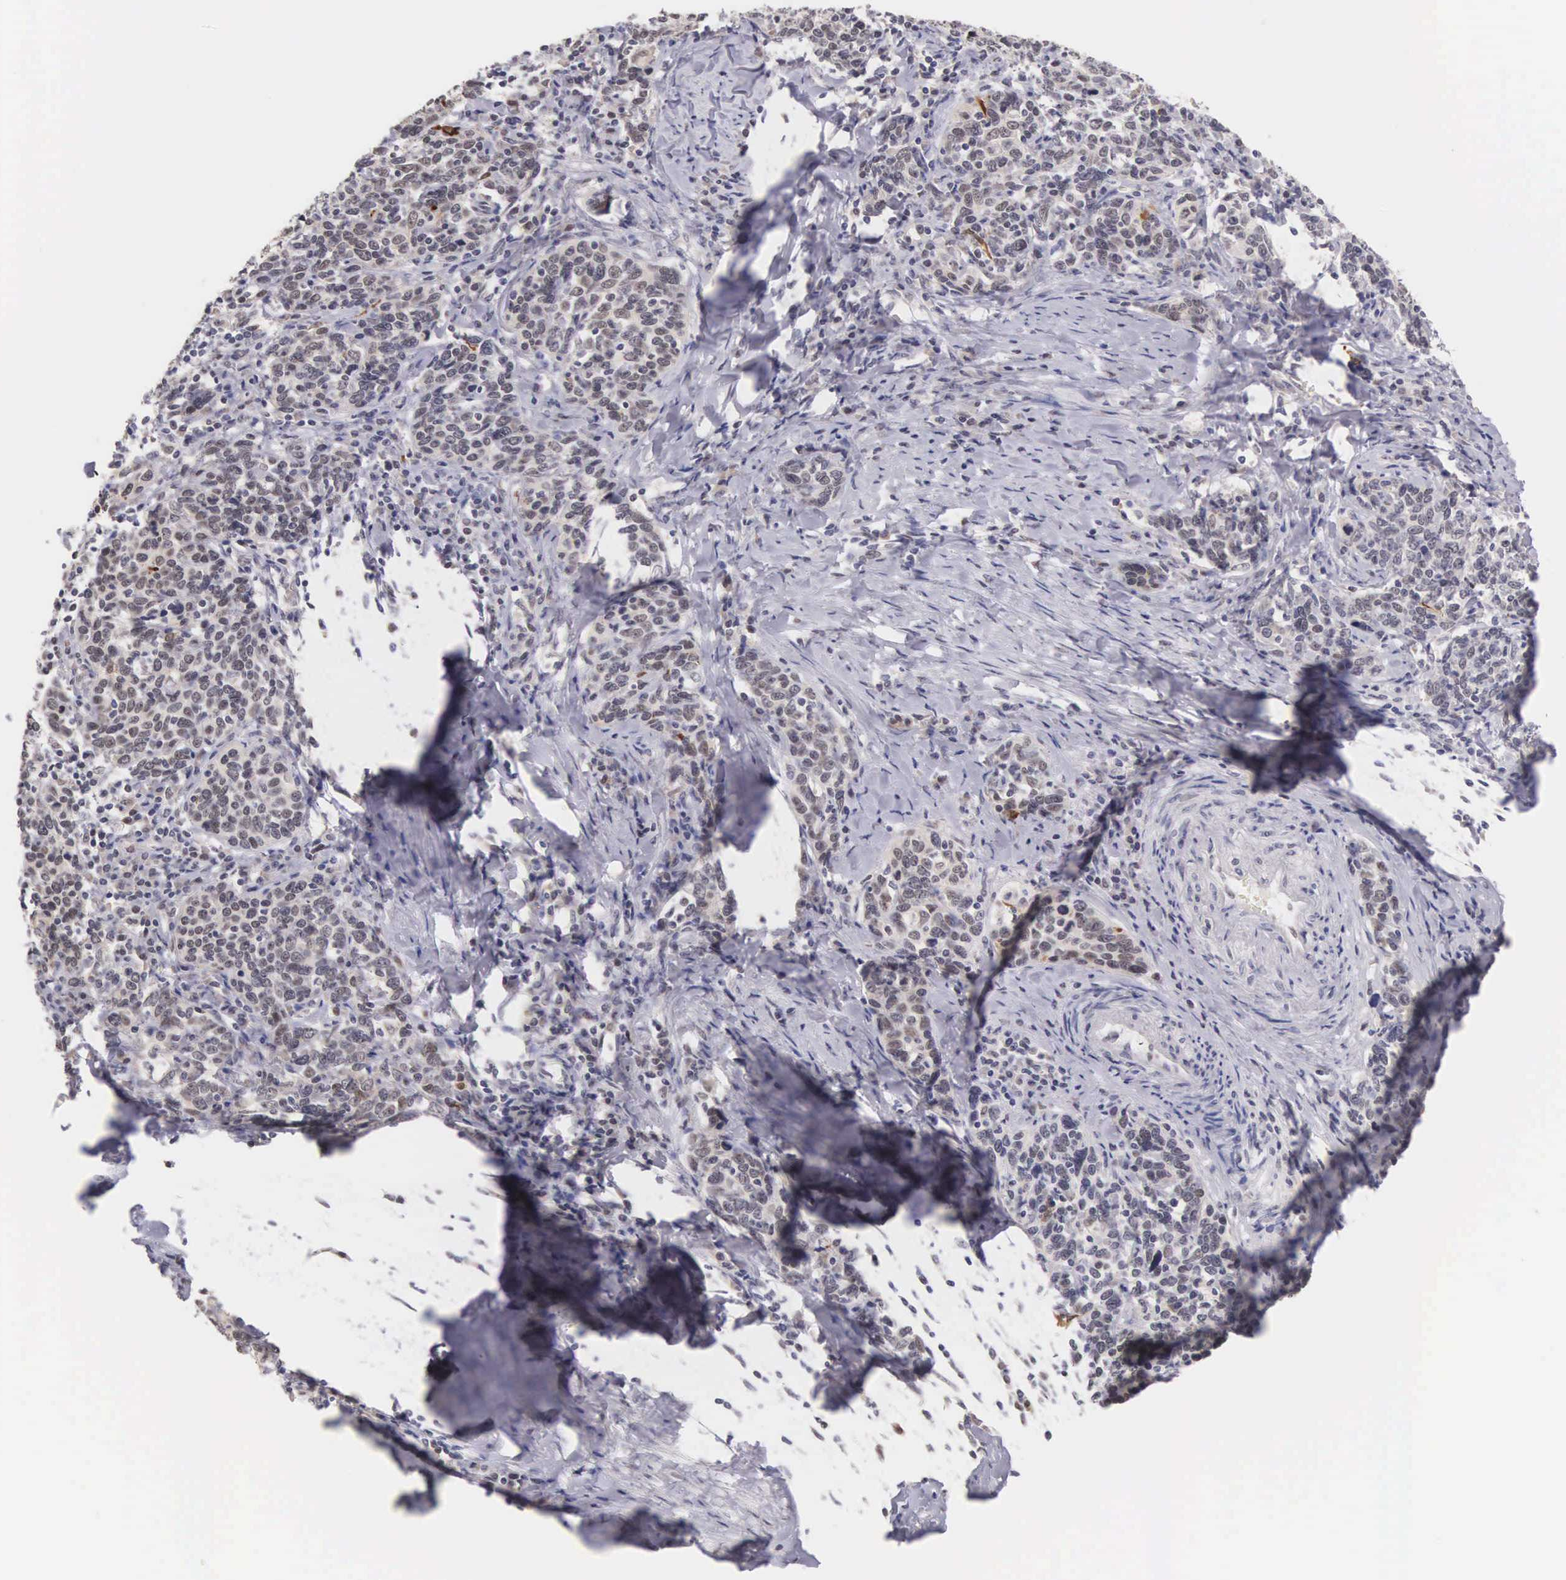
{"staining": {"intensity": "weak", "quantity": "<25%", "location": "nuclear"}, "tissue": "cervical cancer", "cell_type": "Tumor cells", "image_type": "cancer", "snomed": [{"axis": "morphology", "description": "Squamous cell carcinoma, NOS"}, {"axis": "topography", "description": "Cervix"}], "caption": "An image of cervical cancer stained for a protein reveals no brown staining in tumor cells.", "gene": "HMGXB4", "patient": {"sex": "female", "age": 41}}